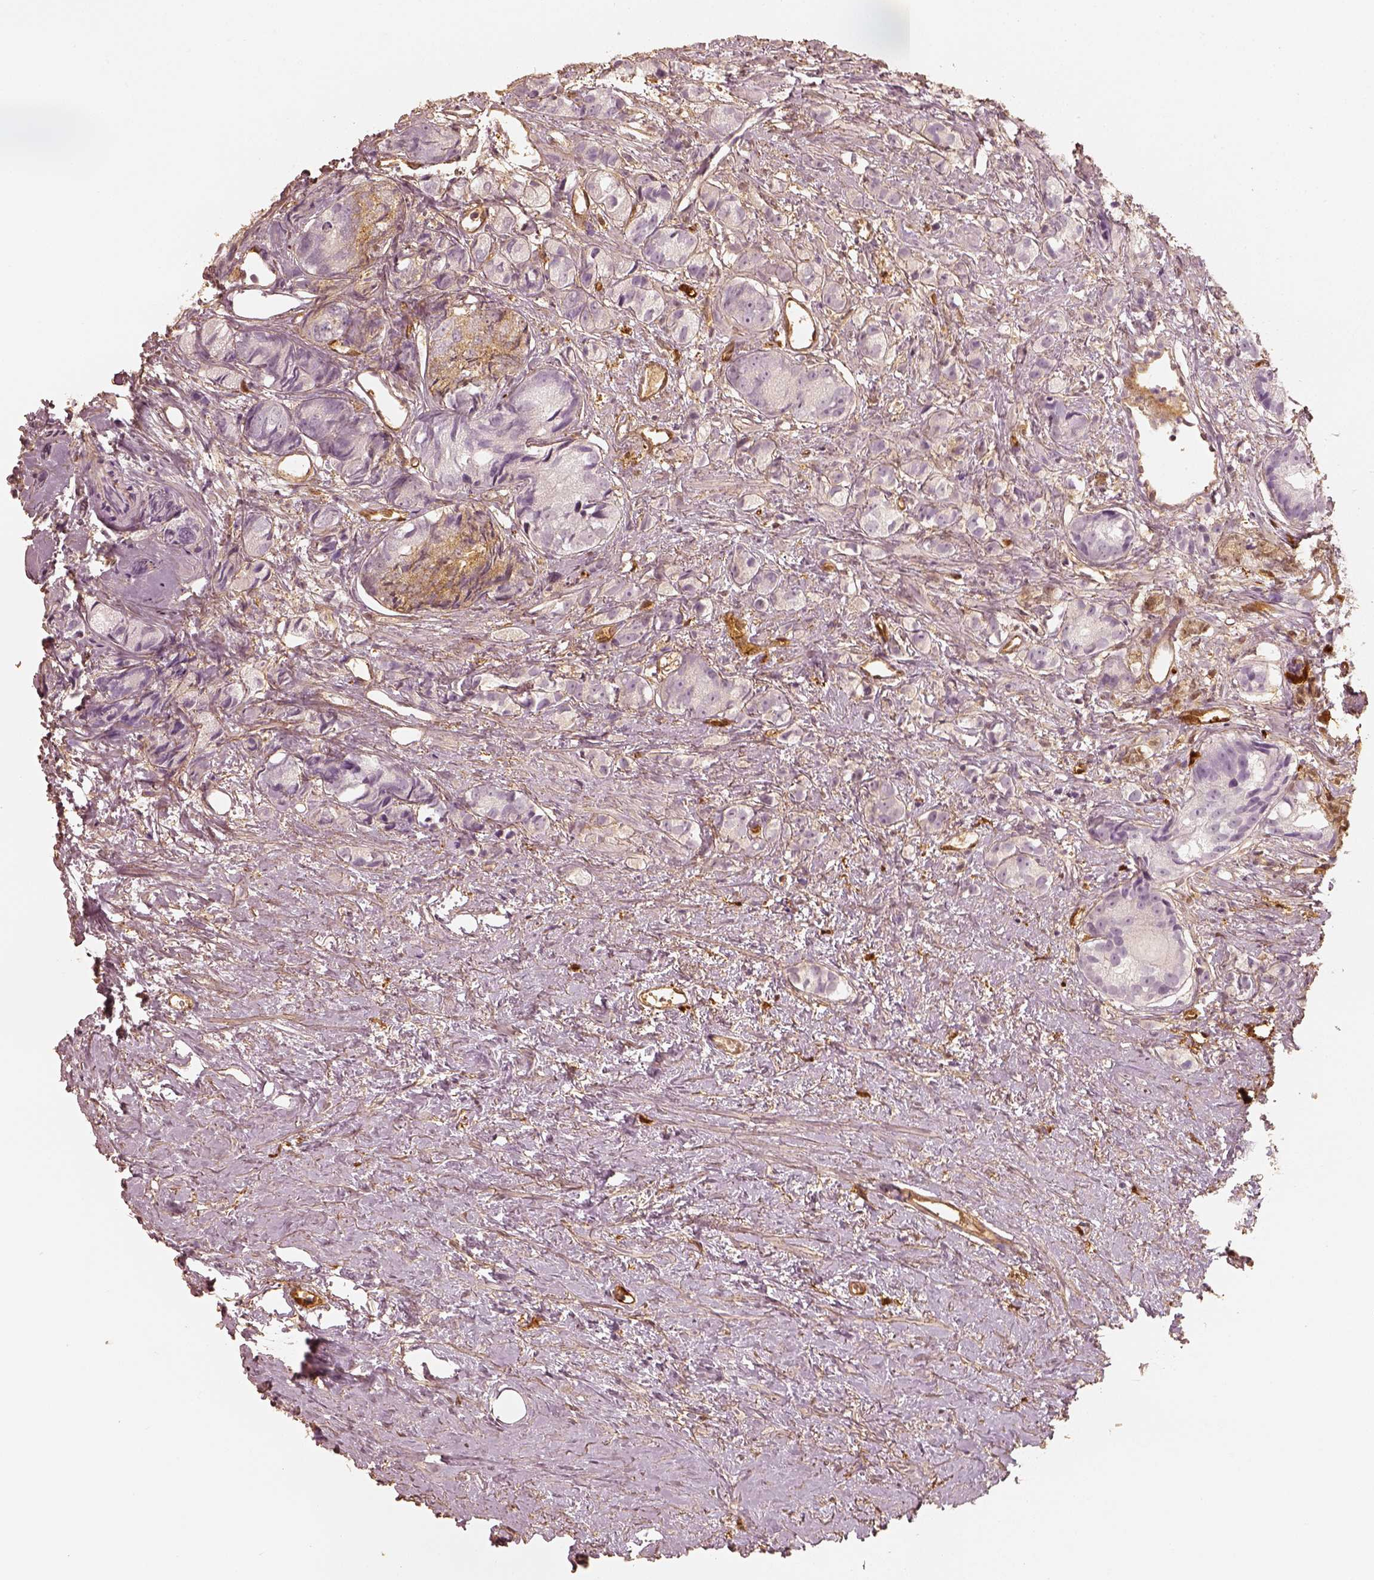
{"staining": {"intensity": "negative", "quantity": "none", "location": "none"}, "tissue": "prostate cancer", "cell_type": "Tumor cells", "image_type": "cancer", "snomed": [{"axis": "morphology", "description": "Adenocarcinoma, High grade"}, {"axis": "topography", "description": "Prostate"}], "caption": "Tumor cells show no significant protein positivity in prostate cancer (adenocarcinoma (high-grade)).", "gene": "FSCN1", "patient": {"sex": "male", "age": 81}}